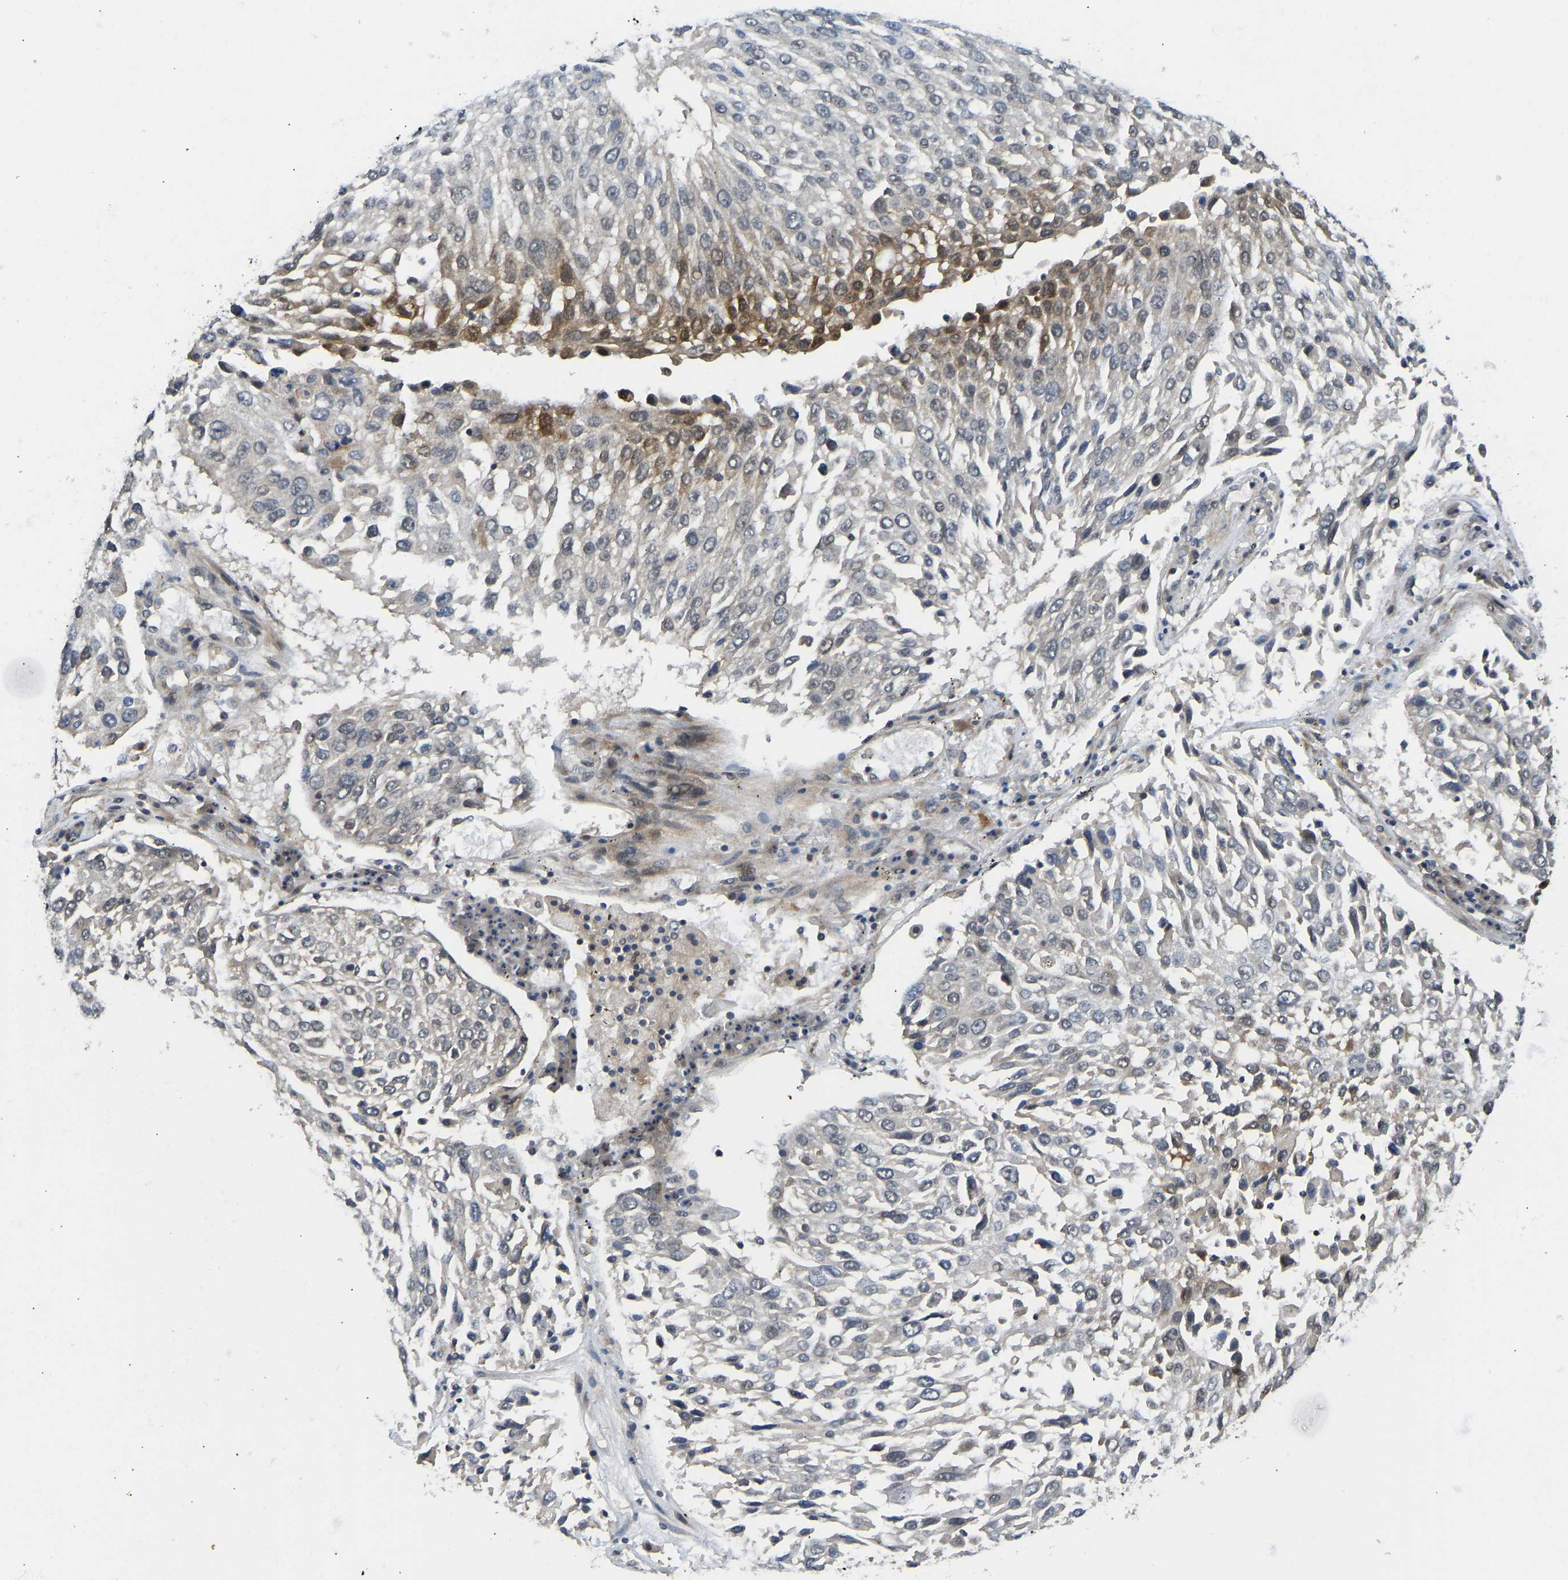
{"staining": {"intensity": "moderate", "quantity": "<25%", "location": "cytoplasmic/membranous"}, "tissue": "lung cancer", "cell_type": "Tumor cells", "image_type": "cancer", "snomed": [{"axis": "morphology", "description": "Squamous cell carcinoma, NOS"}, {"axis": "topography", "description": "Lung"}], "caption": "A micrograph of lung squamous cell carcinoma stained for a protein reveals moderate cytoplasmic/membranous brown staining in tumor cells.", "gene": "NDRG3", "patient": {"sex": "male", "age": 65}}